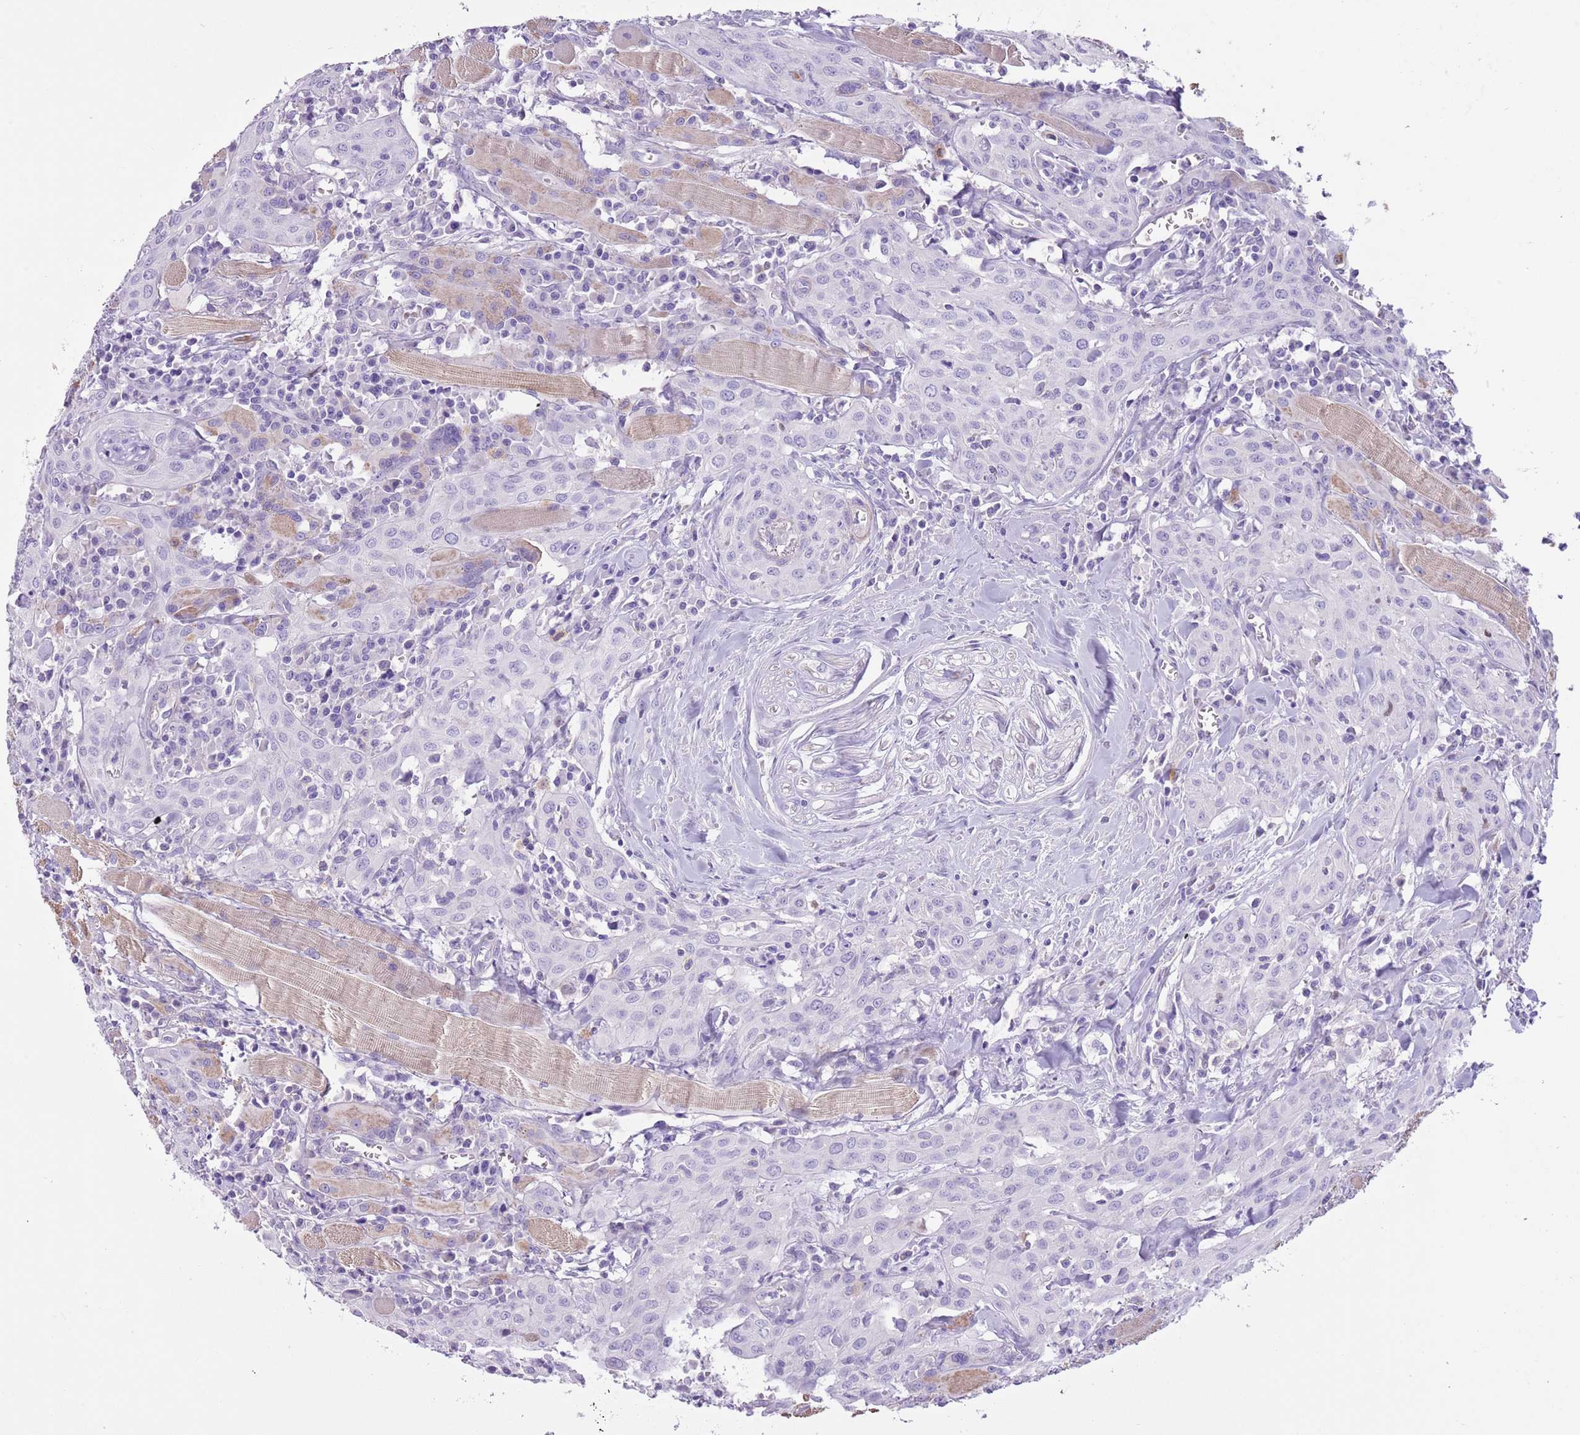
{"staining": {"intensity": "negative", "quantity": "none", "location": "none"}, "tissue": "head and neck cancer", "cell_type": "Tumor cells", "image_type": "cancer", "snomed": [{"axis": "morphology", "description": "Squamous cell carcinoma, NOS"}, {"axis": "topography", "description": "Oral tissue"}, {"axis": "topography", "description": "Head-Neck"}], "caption": "A photomicrograph of head and neck cancer stained for a protein reveals no brown staining in tumor cells.", "gene": "SLC7A14", "patient": {"sex": "female", "age": 70}}